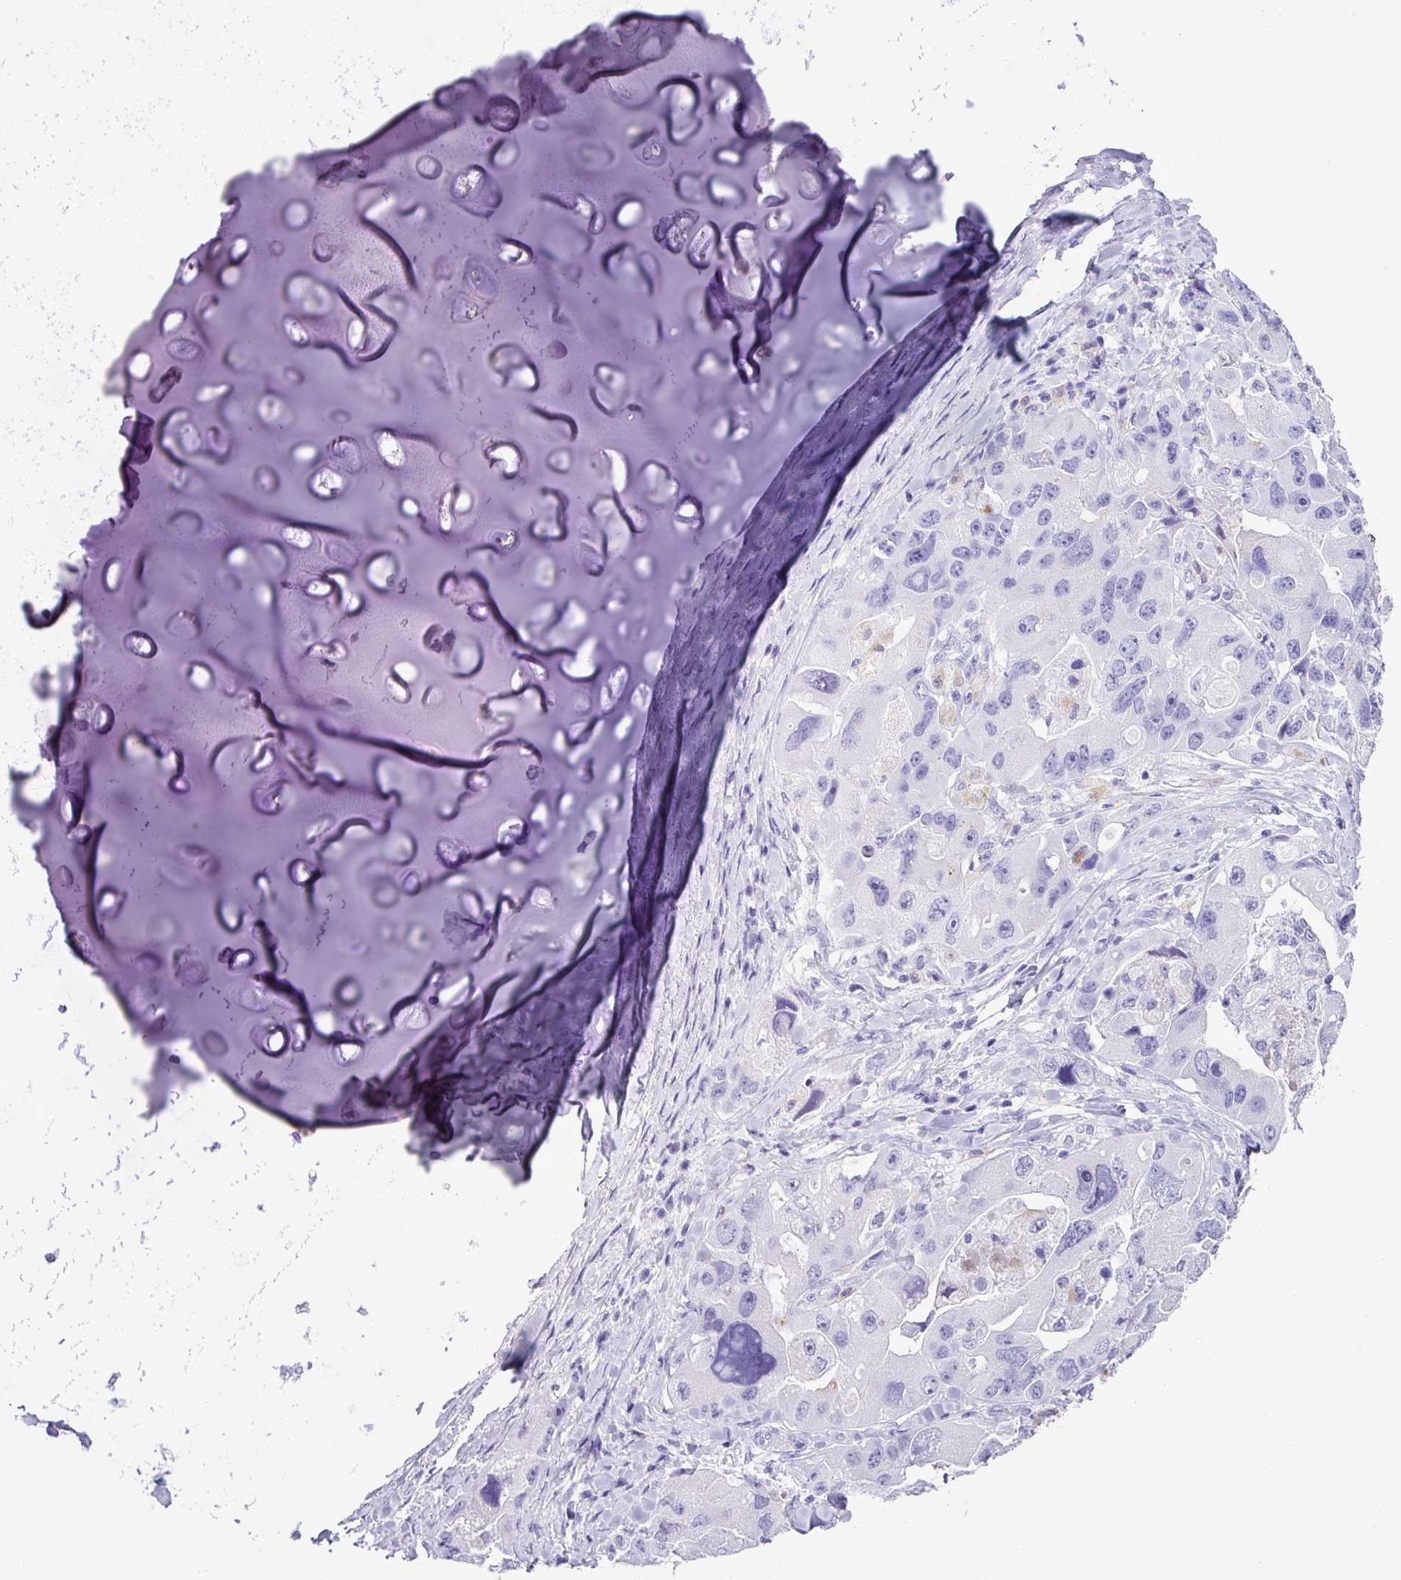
{"staining": {"intensity": "negative", "quantity": "none", "location": "none"}, "tissue": "lung cancer", "cell_type": "Tumor cells", "image_type": "cancer", "snomed": [{"axis": "morphology", "description": "Adenocarcinoma, NOS"}, {"axis": "topography", "description": "Lung"}], "caption": "High magnification brightfield microscopy of lung adenocarcinoma stained with DAB (brown) and counterstained with hematoxylin (blue): tumor cells show no significant expression.", "gene": "ZSCAN5A", "patient": {"sex": "female", "age": 54}}